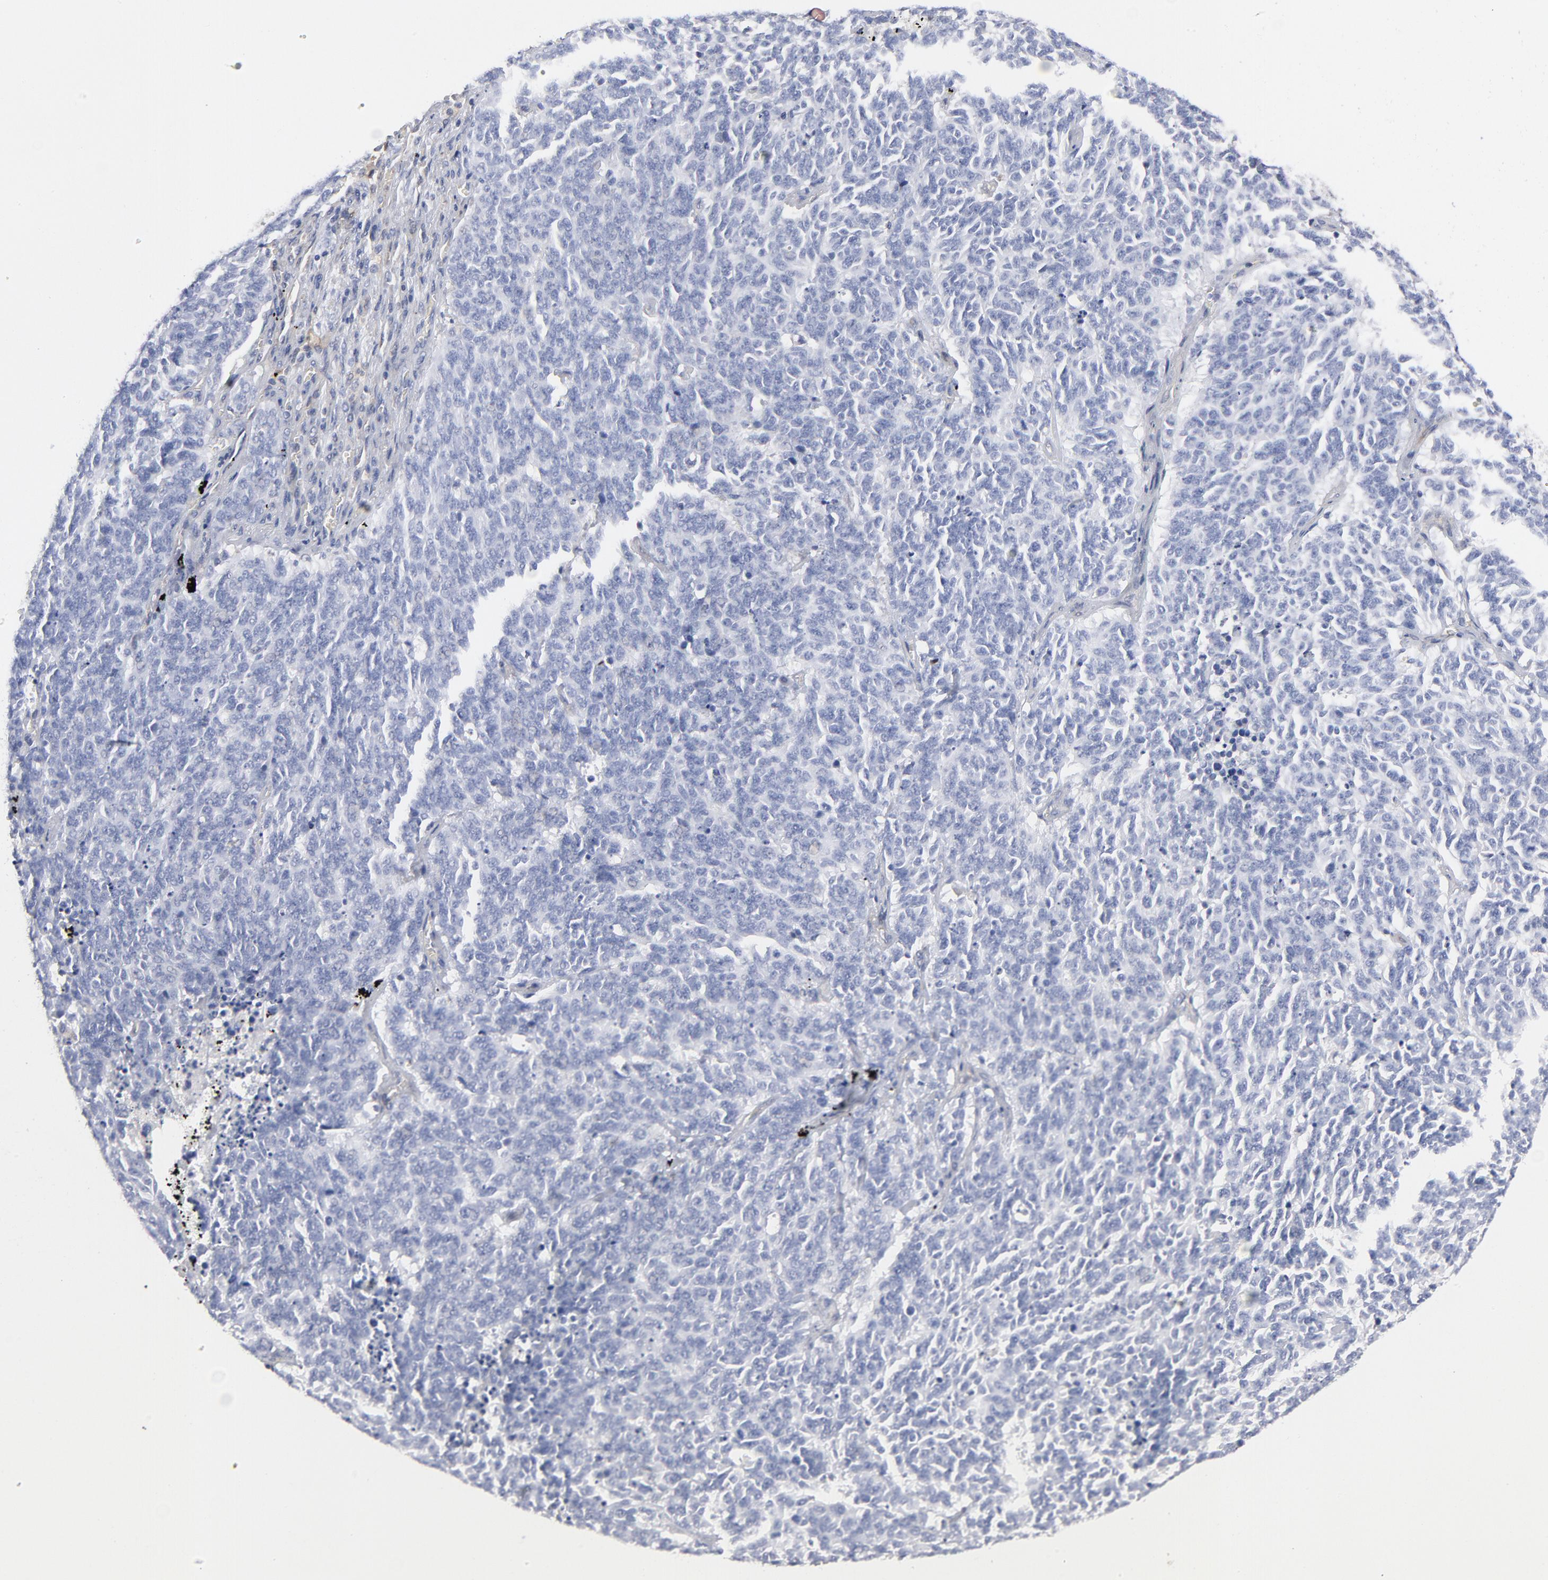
{"staining": {"intensity": "negative", "quantity": "none", "location": "none"}, "tissue": "lung cancer", "cell_type": "Tumor cells", "image_type": "cancer", "snomed": [{"axis": "morphology", "description": "Neoplasm, malignant, NOS"}, {"axis": "topography", "description": "Lung"}], "caption": "Photomicrograph shows no significant protein expression in tumor cells of malignant neoplasm (lung).", "gene": "ARRB1", "patient": {"sex": "female", "age": 58}}